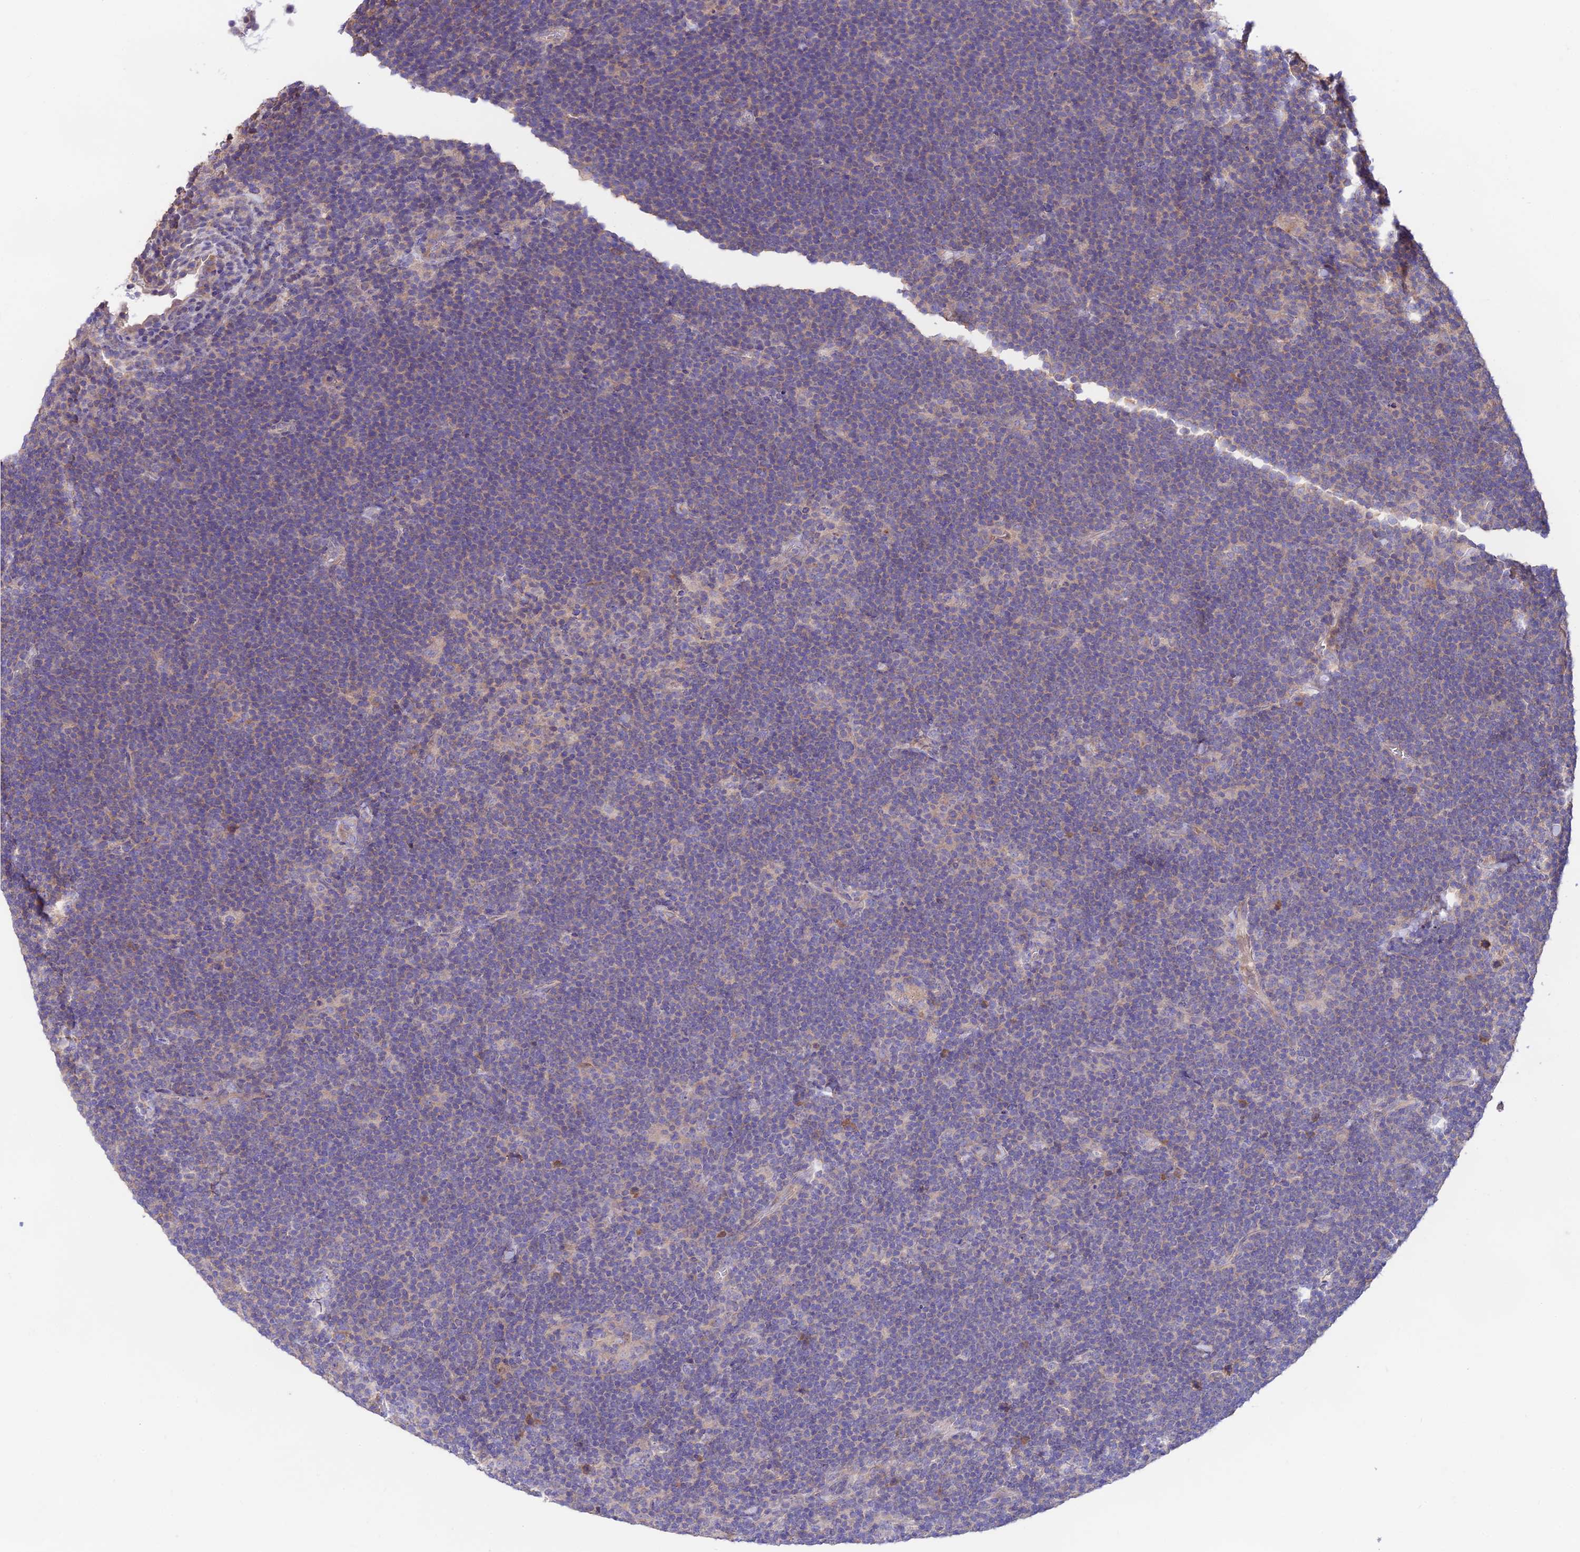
{"staining": {"intensity": "negative", "quantity": "none", "location": "none"}, "tissue": "lymphoma", "cell_type": "Tumor cells", "image_type": "cancer", "snomed": [{"axis": "morphology", "description": "Hodgkin's disease, NOS"}, {"axis": "topography", "description": "Lymph node"}], "caption": "Hodgkin's disease stained for a protein using IHC shows no positivity tumor cells.", "gene": "BRME1", "patient": {"sex": "female", "age": 57}}